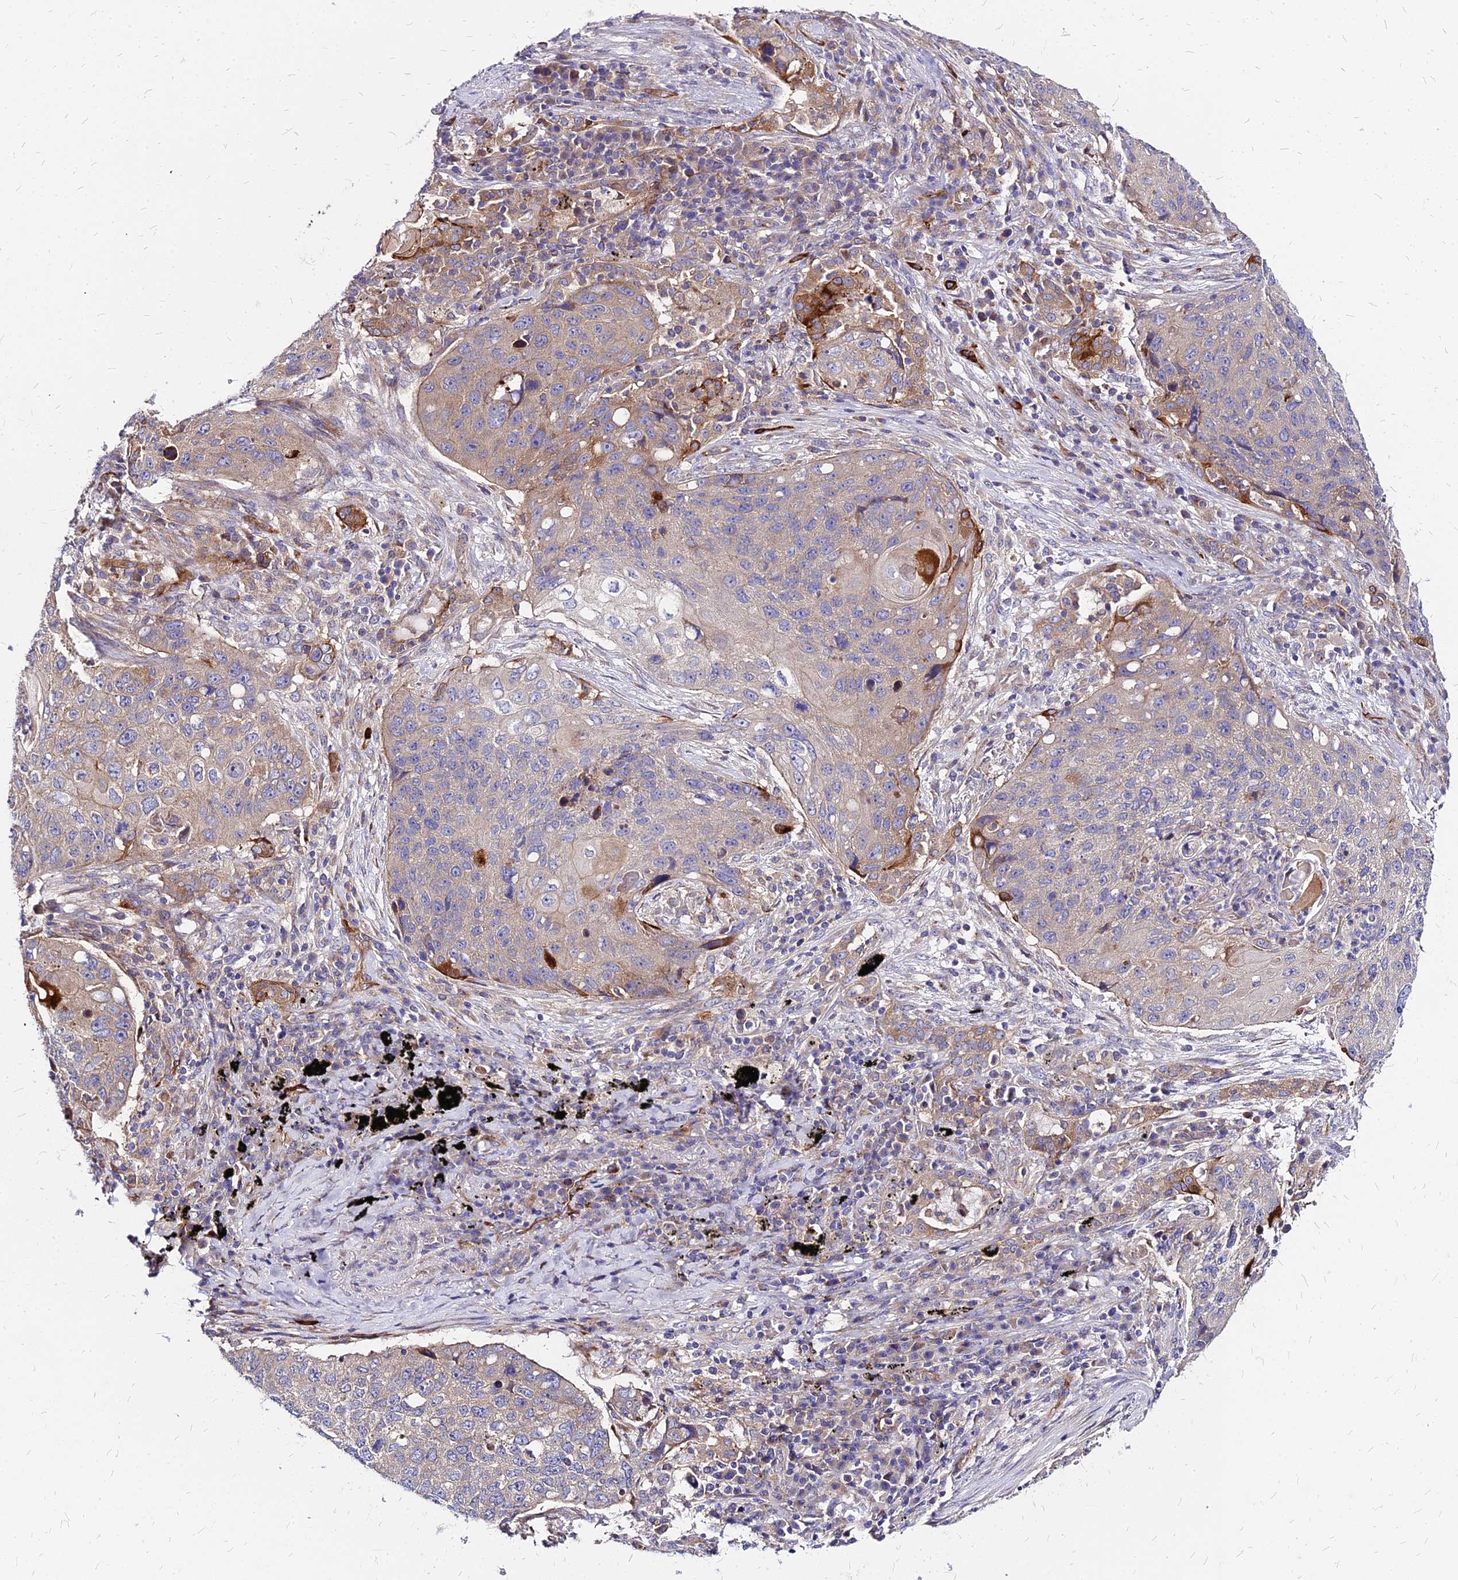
{"staining": {"intensity": "moderate", "quantity": "<25%", "location": "cytoplasmic/membranous"}, "tissue": "lung cancer", "cell_type": "Tumor cells", "image_type": "cancer", "snomed": [{"axis": "morphology", "description": "Squamous cell carcinoma, NOS"}, {"axis": "topography", "description": "Lung"}], "caption": "Moderate cytoplasmic/membranous staining is present in approximately <25% of tumor cells in lung cancer.", "gene": "COMMD10", "patient": {"sex": "female", "age": 63}}